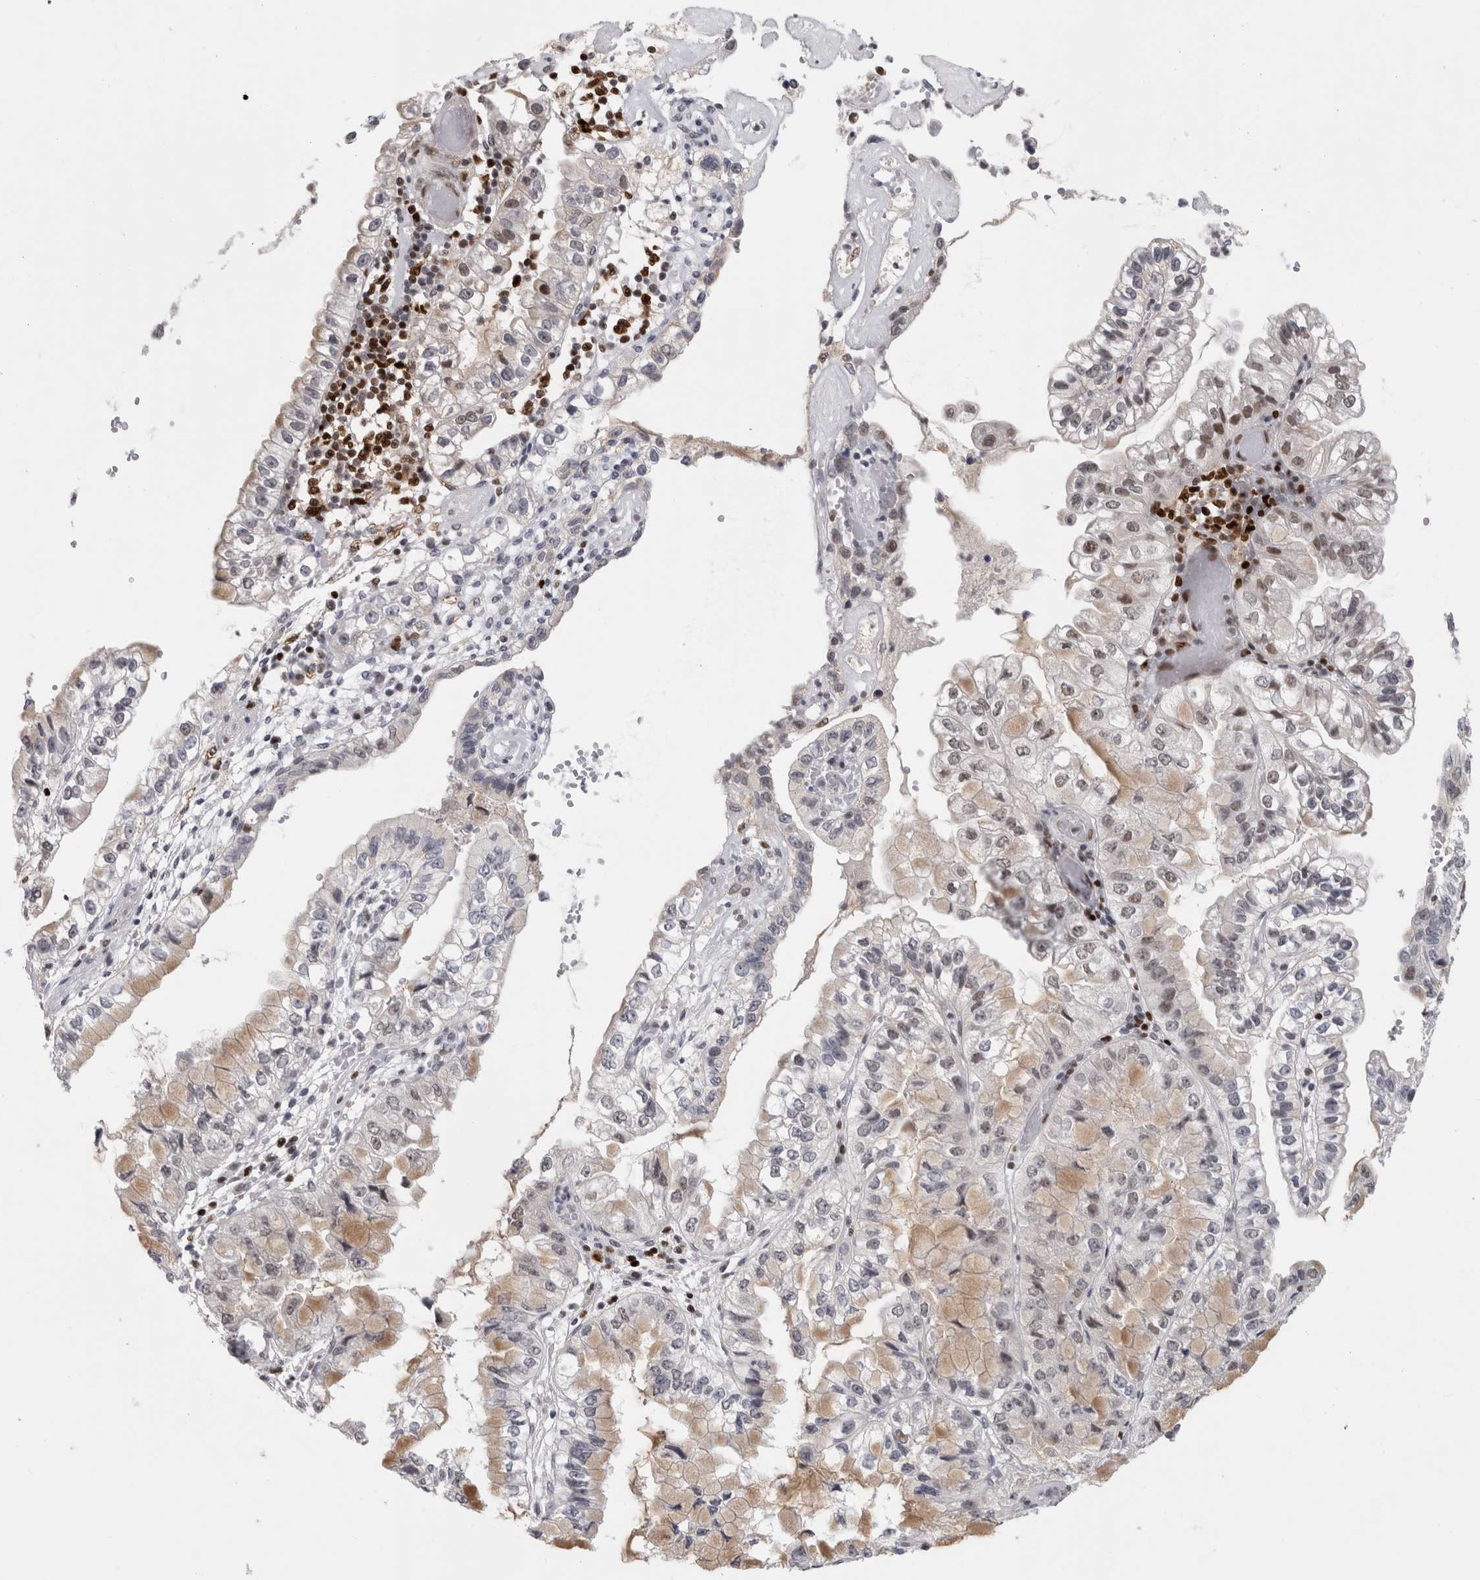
{"staining": {"intensity": "moderate", "quantity": "<25%", "location": "cytoplasmic/membranous"}, "tissue": "liver cancer", "cell_type": "Tumor cells", "image_type": "cancer", "snomed": [{"axis": "morphology", "description": "Cholangiocarcinoma"}, {"axis": "topography", "description": "Liver"}], "caption": "Protein staining by immunohistochemistry (IHC) shows moderate cytoplasmic/membranous staining in about <25% of tumor cells in liver cancer (cholangiocarcinoma).", "gene": "SRARP", "patient": {"sex": "female", "age": 79}}